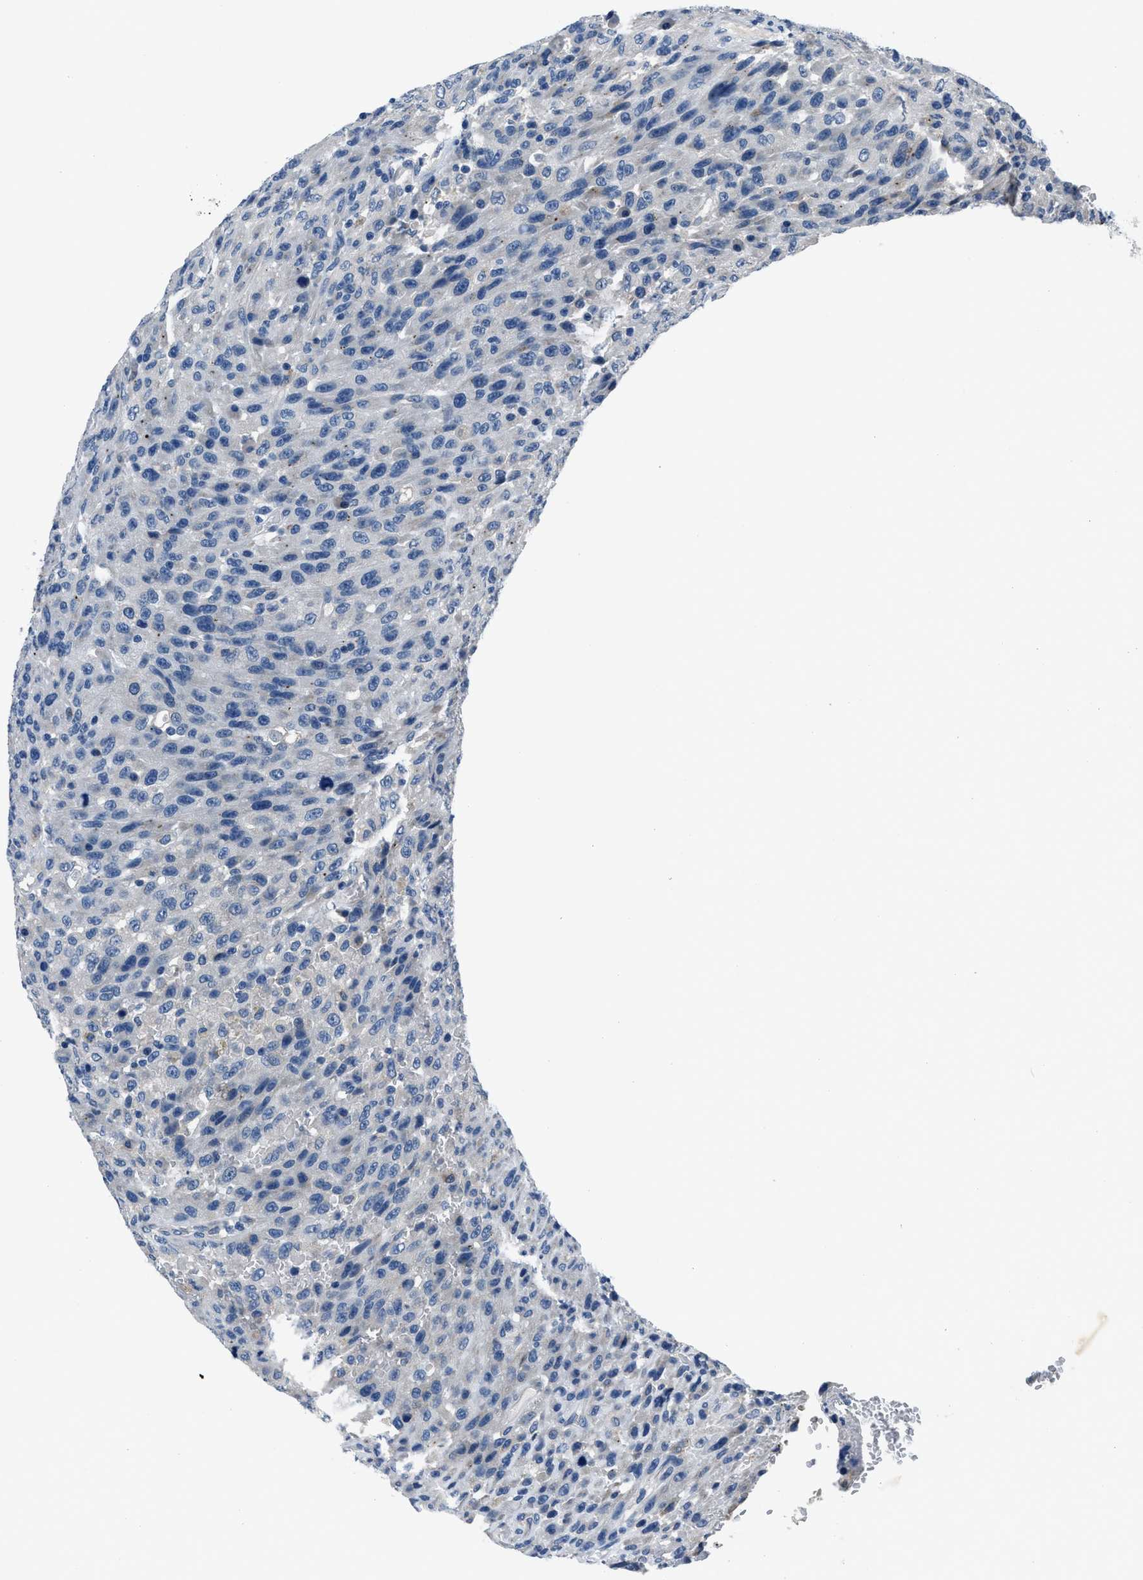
{"staining": {"intensity": "negative", "quantity": "none", "location": "none"}, "tissue": "urothelial cancer", "cell_type": "Tumor cells", "image_type": "cancer", "snomed": [{"axis": "morphology", "description": "Urothelial carcinoma, High grade"}, {"axis": "topography", "description": "Urinary bladder"}], "caption": "DAB immunohistochemical staining of human high-grade urothelial carcinoma shows no significant expression in tumor cells.", "gene": "GJA3", "patient": {"sex": "male", "age": 66}}